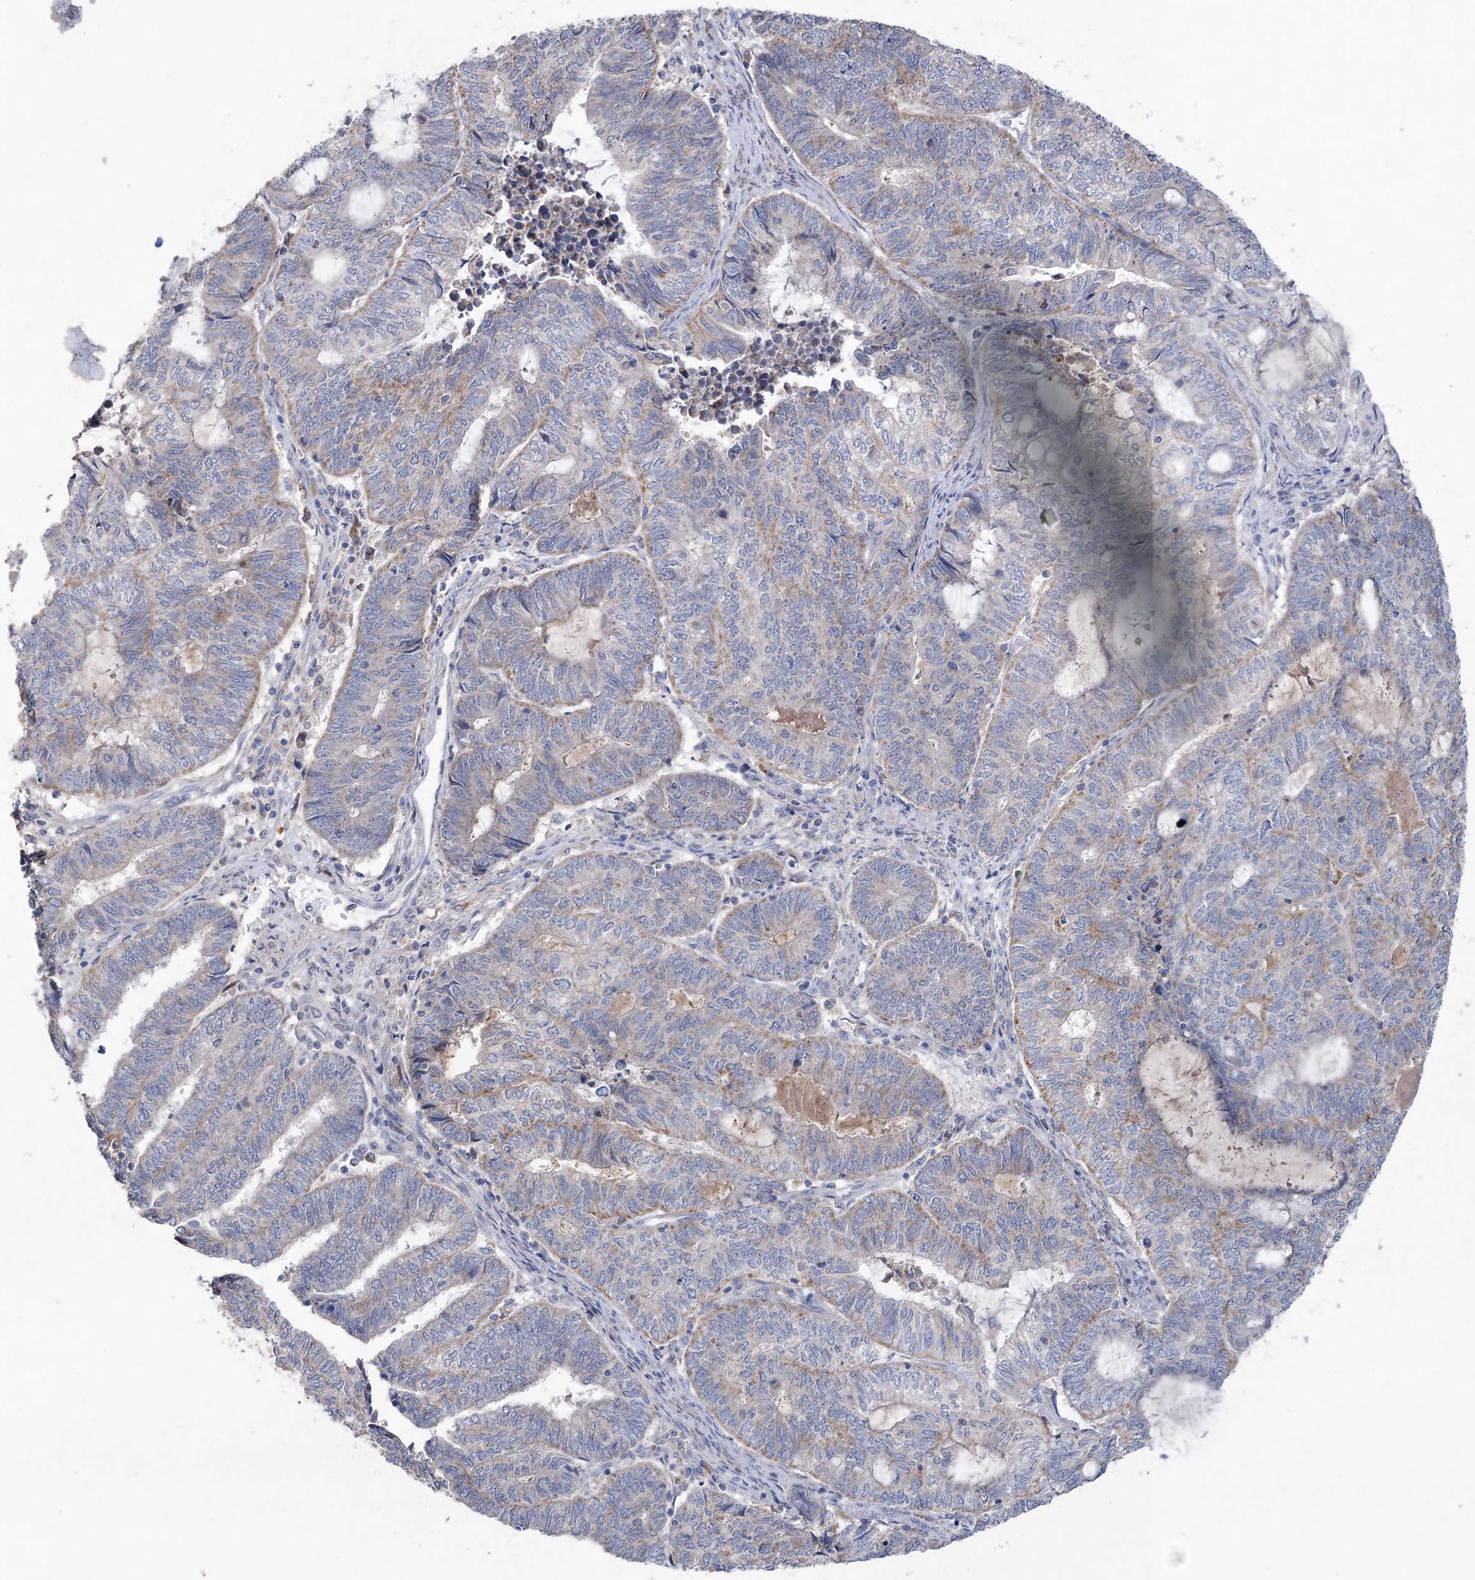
{"staining": {"intensity": "weak", "quantity": "25%-75%", "location": "cytoplasmic/membranous"}, "tissue": "endometrial cancer", "cell_type": "Tumor cells", "image_type": "cancer", "snomed": [{"axis": "morphology", "description": "Adenocarcinoma, NOS"}, {"axis": "topography", "description": "Uterus"}, {"axis": "topography", "description": "Endometrium"}], "caption": "This histopathology image exhibits immunohistochemistry (IHC) staining of human endometrial cancer, with low weak cytoplasmic/membranous staining in approximately 25%-75% of tumor cells.", "gene": "MTCH2", "patient": {"sex": "female", "age": 70}}